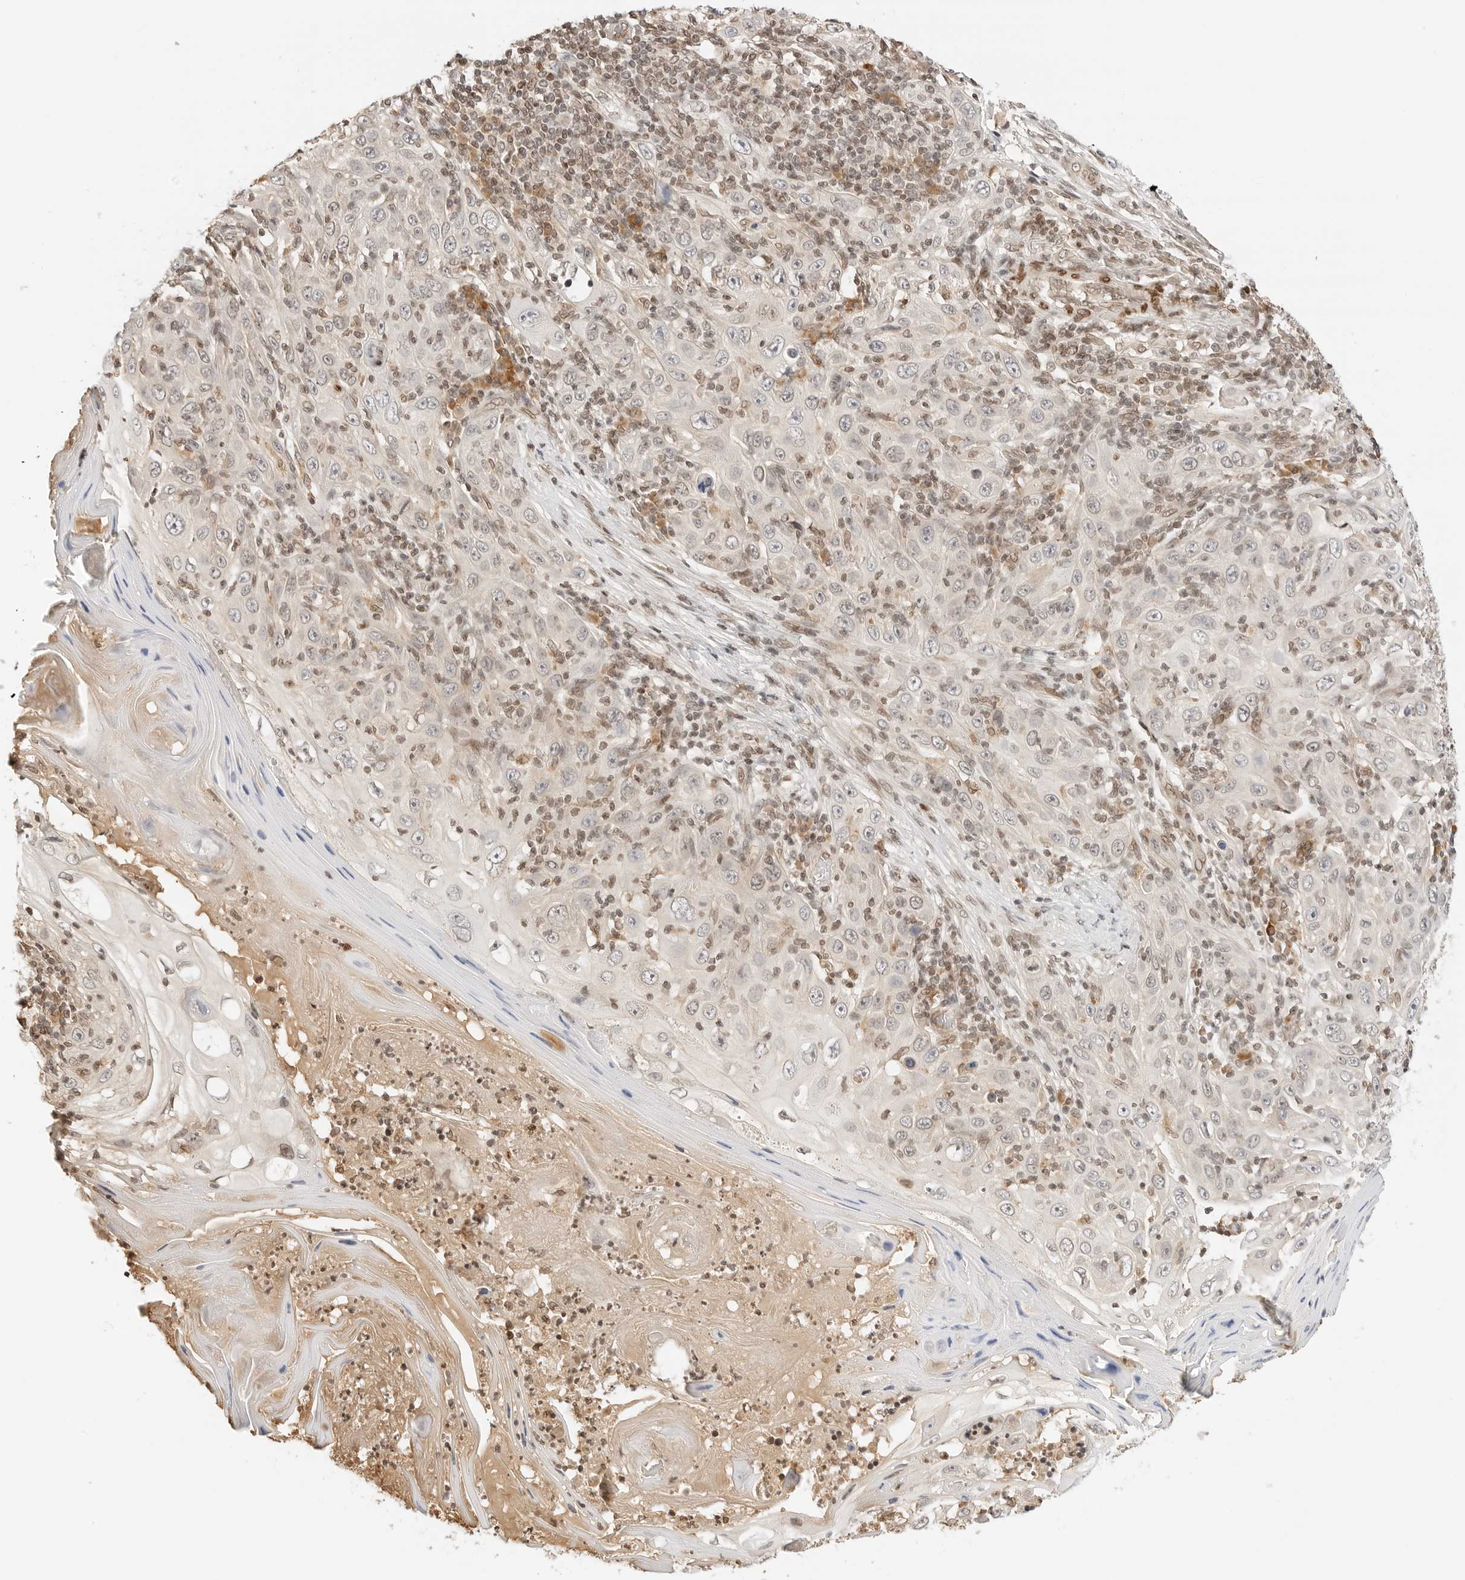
{"staining": {"intensity": "negative", "quantity": "none", "location": "none"}, "tissue": "skin cancer", "cell_type": "Tumor cells", "image_type": "cancer", "snomed": [{"axis": "morphology", "description": "Squamous cell carcinoma, NOS"}, {"axis": "topography", "description": "Skin"}], "caption": "IHC of skin cancer reveals no staining in tumor cells.", "gene": "POLH", "patient": {"sex": "female", "age": 88}}